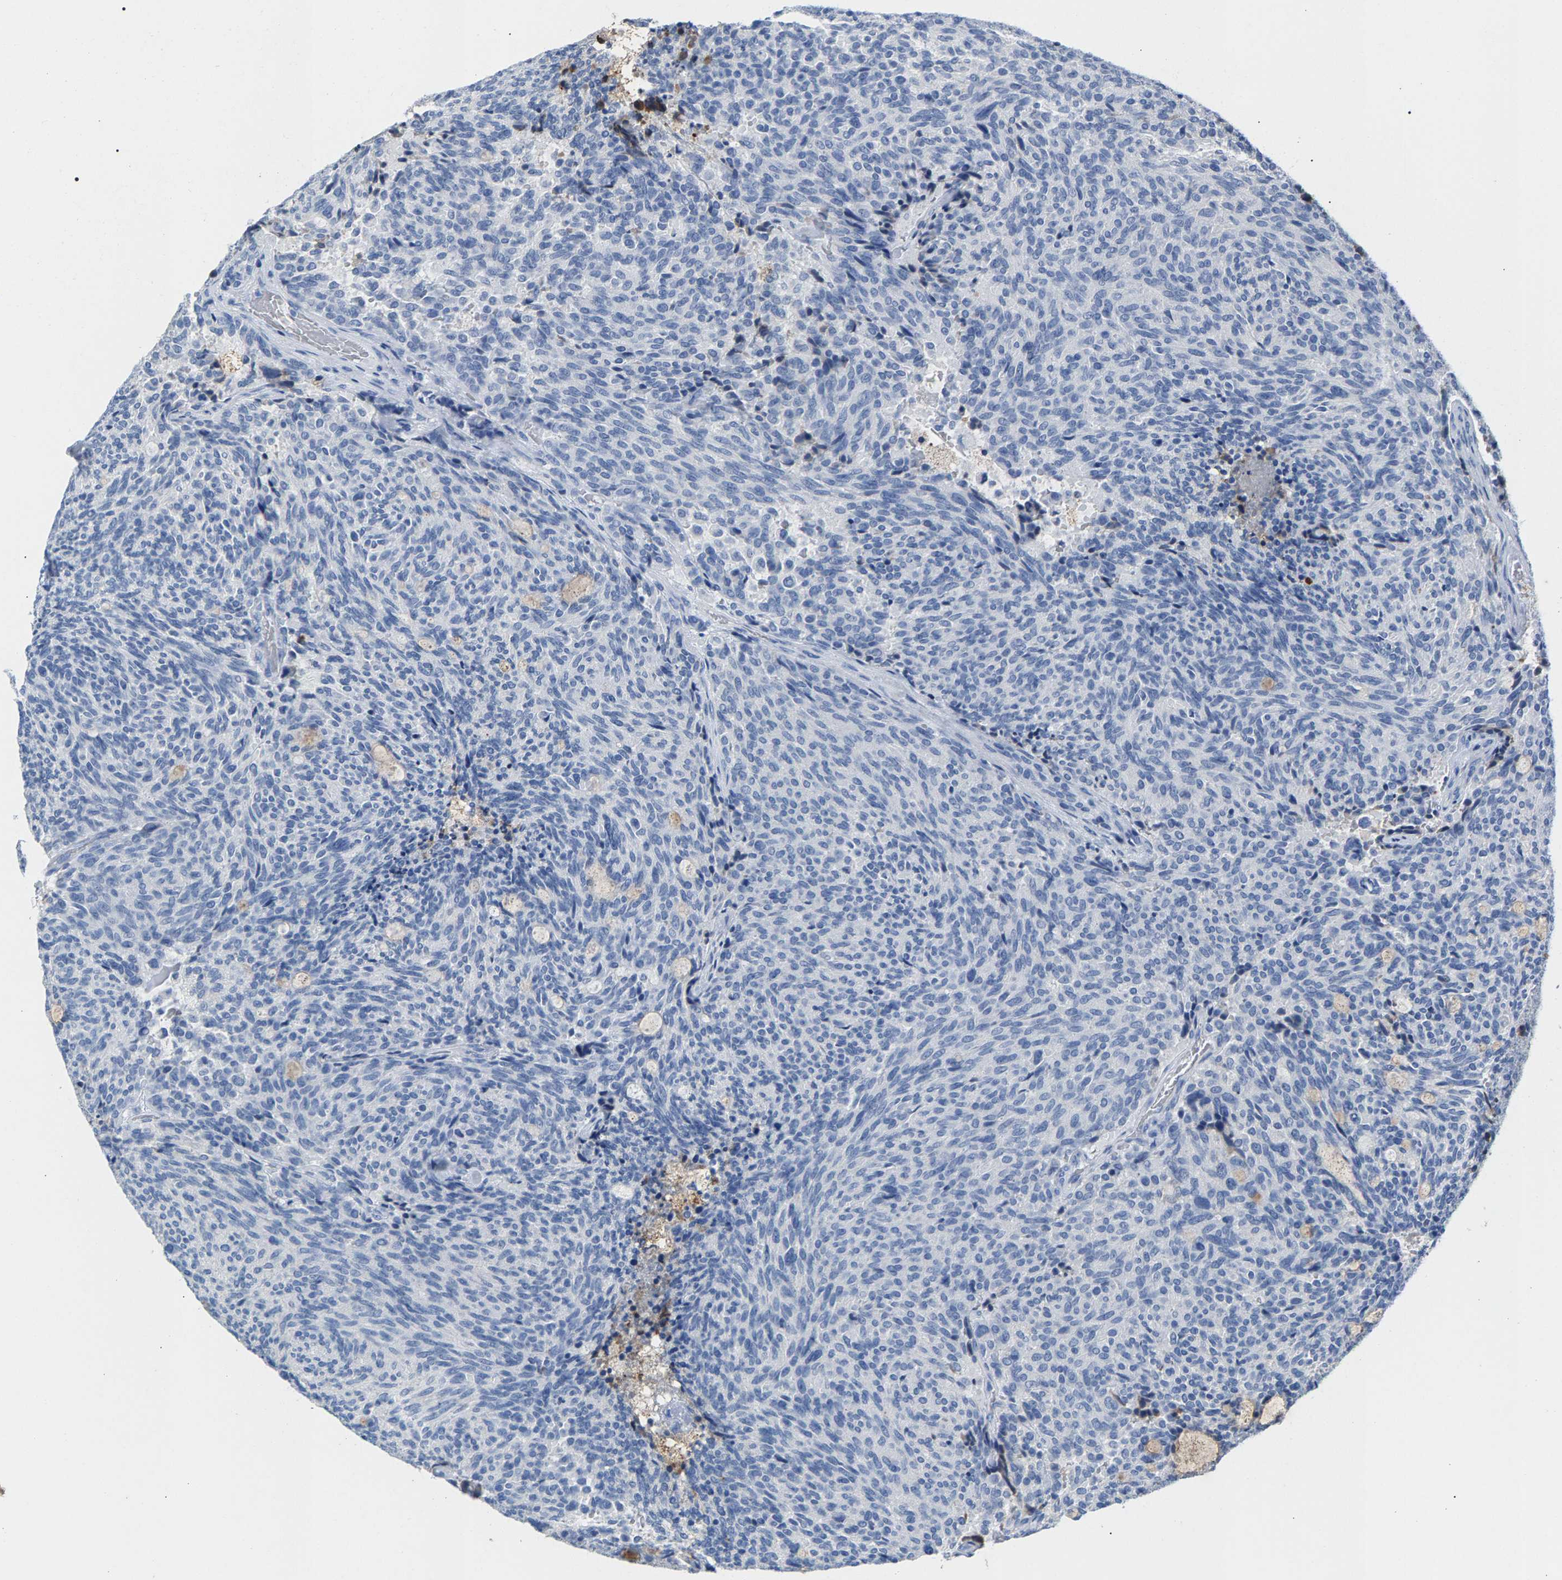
{"staining": {"intensity": "negative", "quantity": "none", "location": "none"}, "tissue": "carcinoid", "cell_type": "Tumor cells", "image_type": "cancer", "snomed": [{"axis": "morphology", "description": "Carcinoid, malignant, NOS"}, {"axis": "topography", "description": "Pancreas"}], "caption": "Image shows no protein expression in tumor cells of carcinoid tissue. (Stains: DAB IHC with hematoxylin counter stain, Microscopy: brightfield microscopy at high magnification).", "gene": "APOH", "patient": {"sex": "female", "age": 54}}